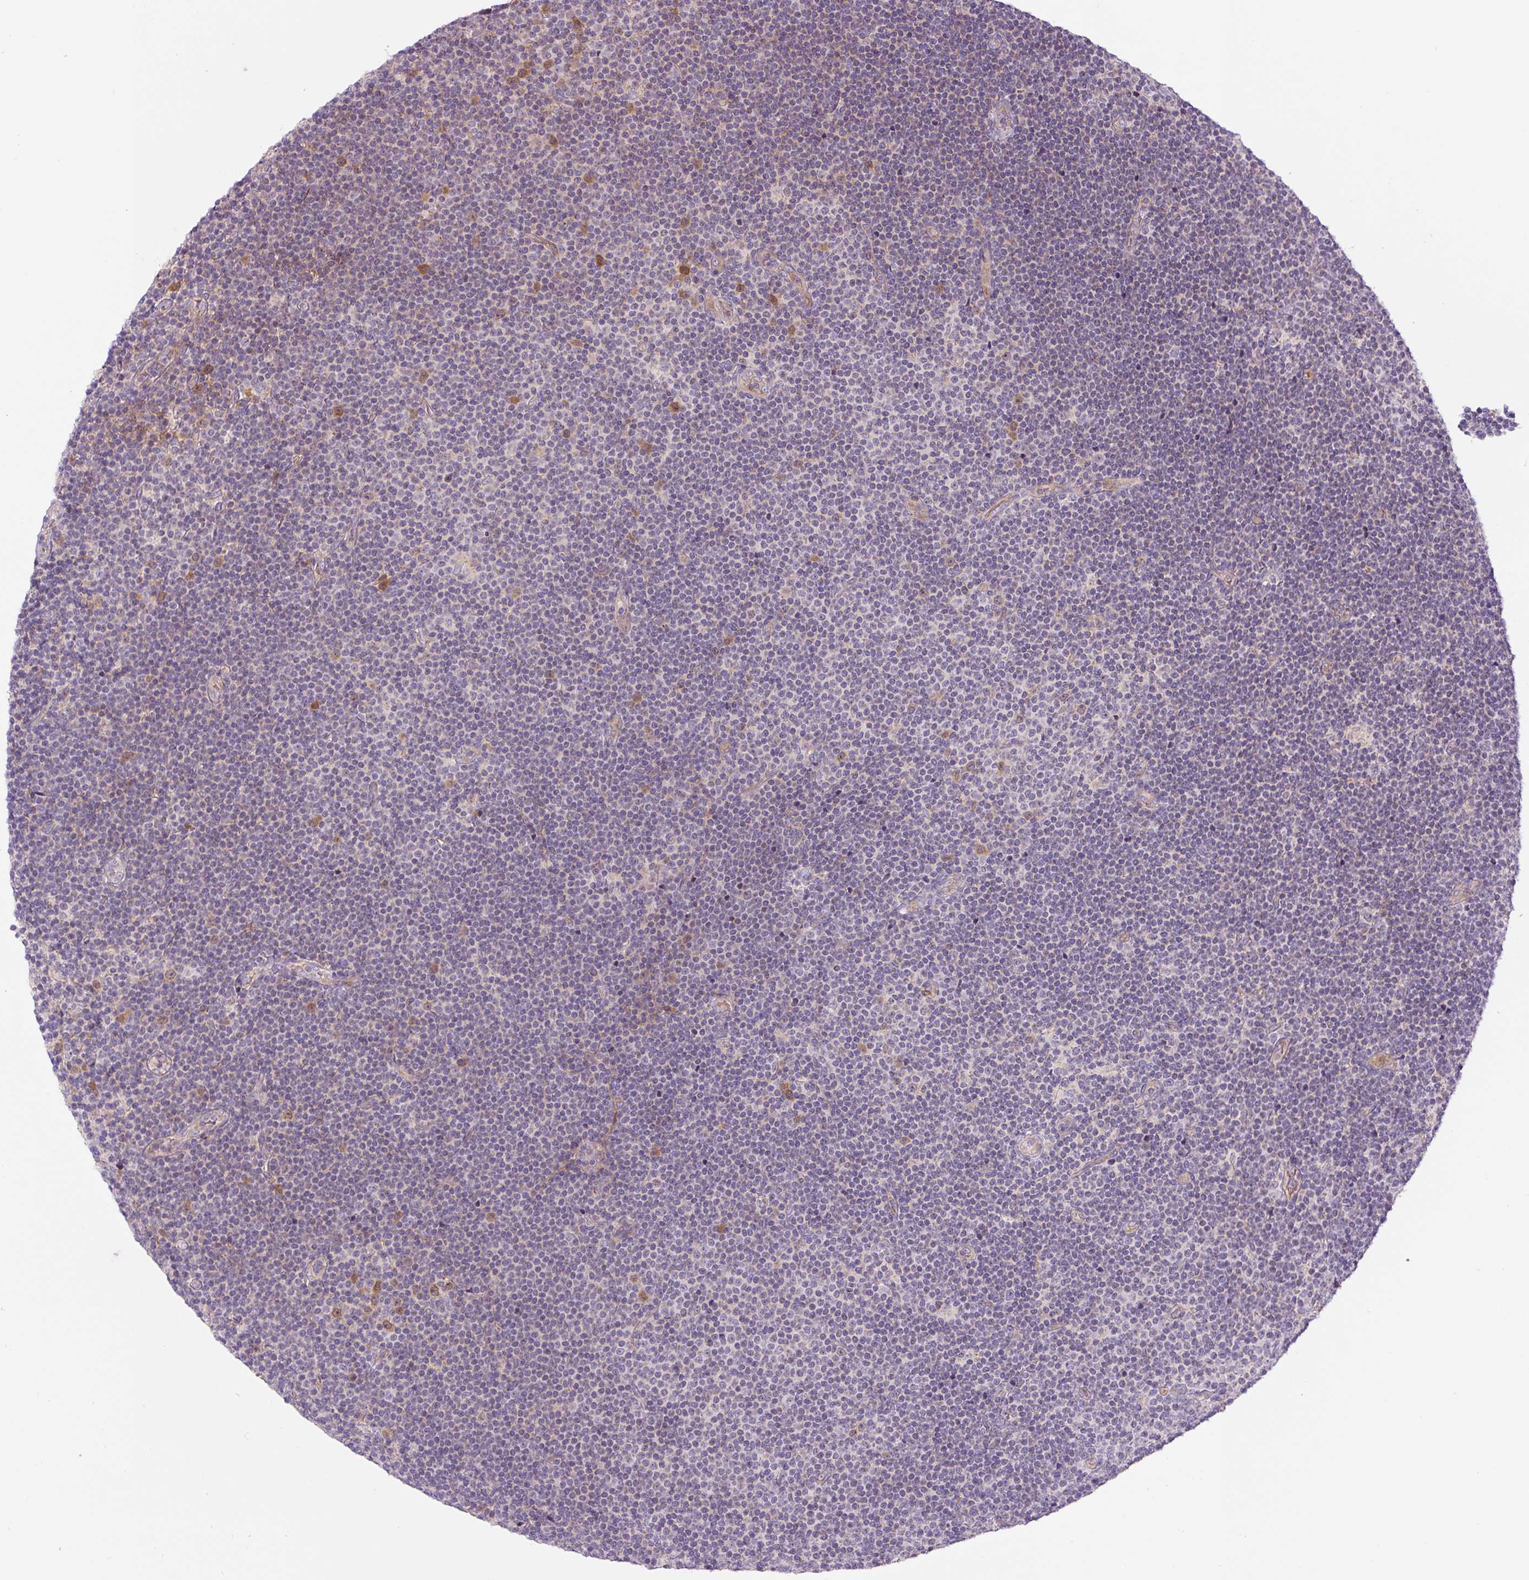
{"staining": {"intensity": "negative", "quantity": "none", "location": "none"}, "tissue": "lymphoma", "cell_type": "Tumor cells", "image_type": "cancer", "snomed": [{"axis": "morphology", "description": "Malignant lymphoma, non-Hodgkin's type, Low grade"}, {"axis": "topography", "description": "Lymph node"}], "caption": "A micrograph of human lymphoma is negative for staining in tumor cells.", "gene": "CCNI2", "patient": {"sex": "male", "age": 48}}